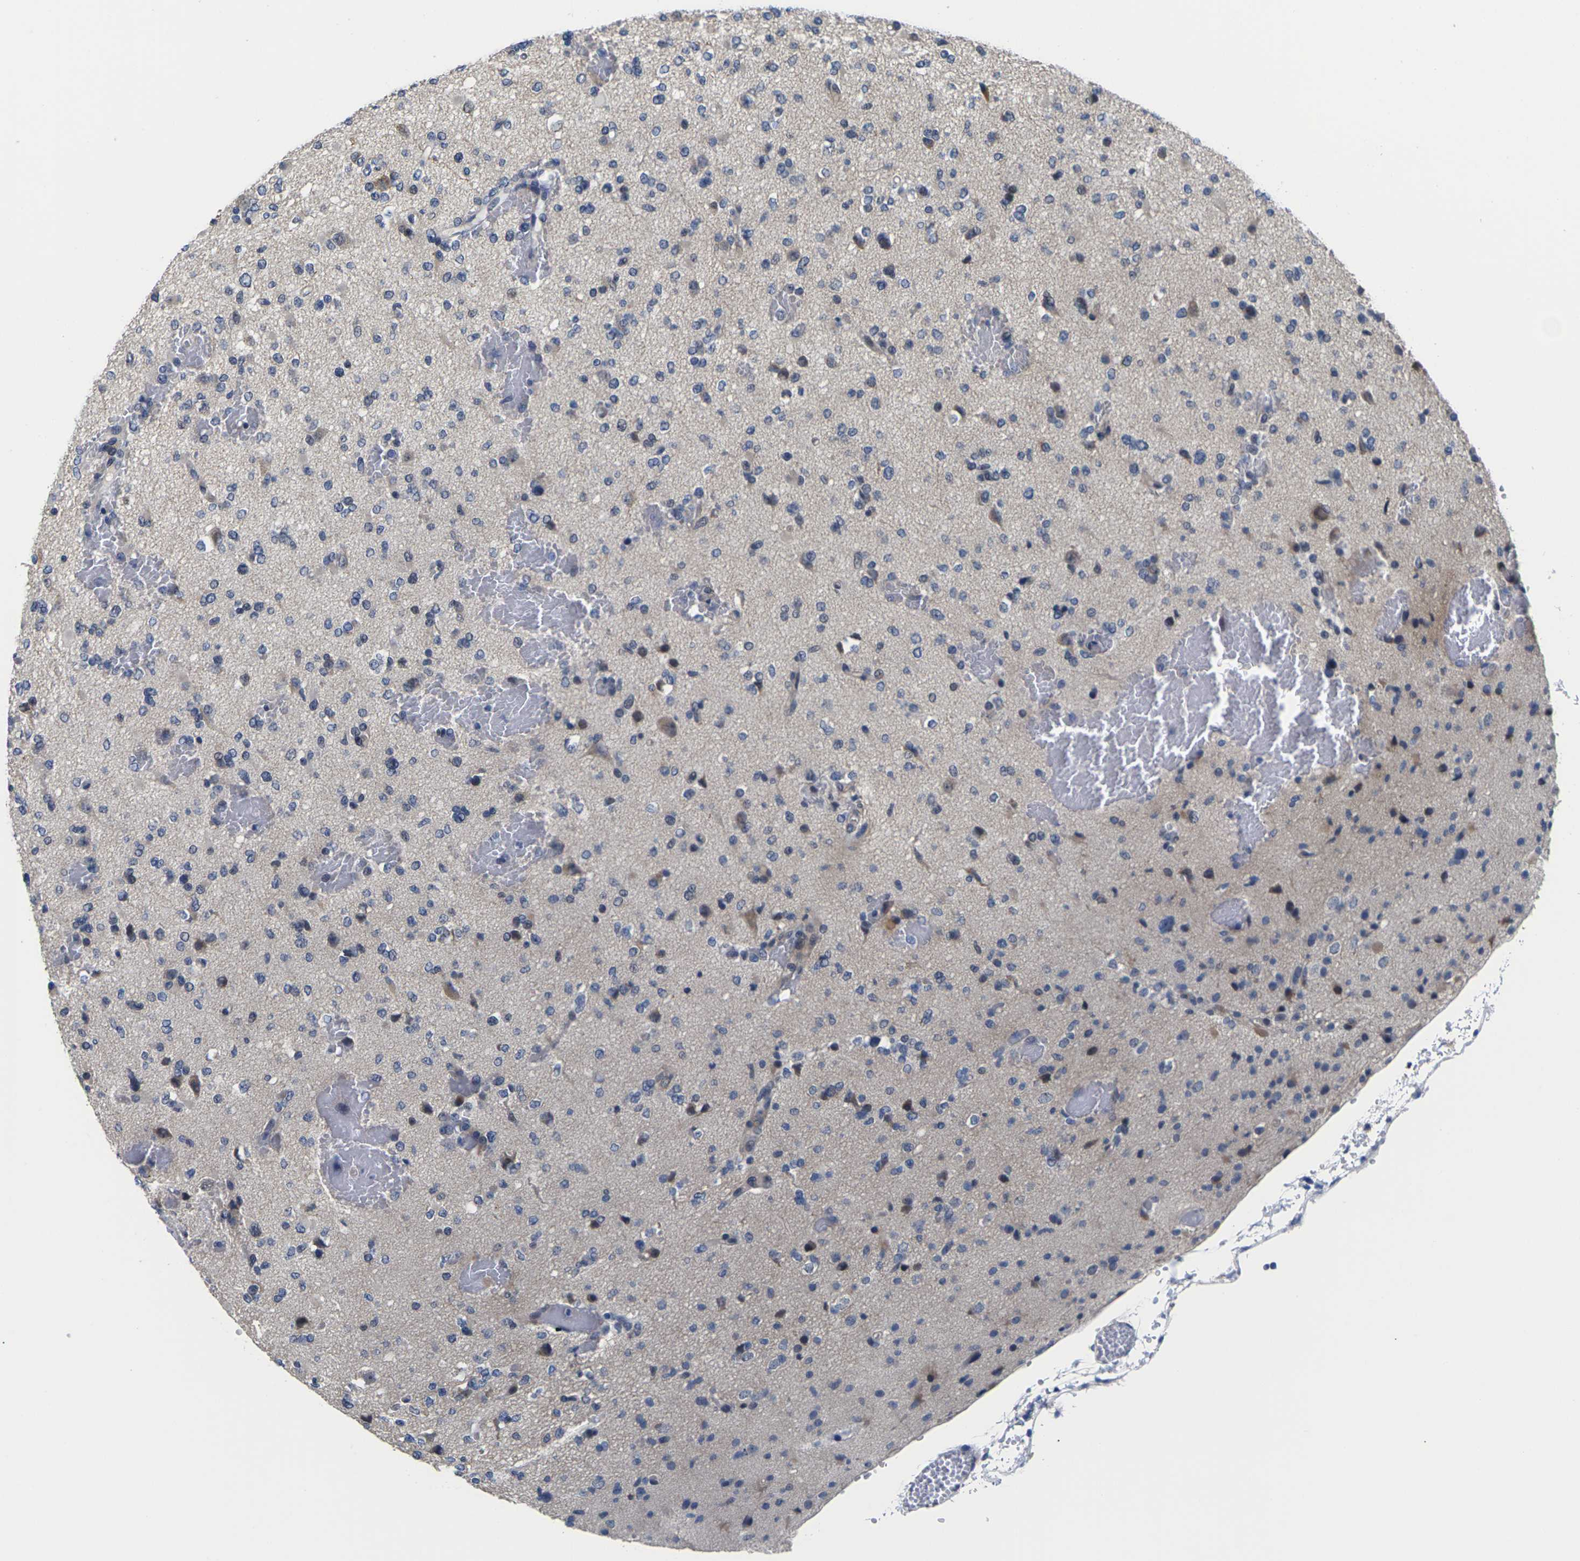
{"staining": {"intensity": "weak", "quantity": "<25%", "location": "cytoplasmic/membranous"}, "tissue": "glioma", "cell_type": "Tumor cells", "image_type": "cancer", "snomed": [{"axis": "morphology", "description": "Glioma, malignant, Low grade"}, {"axis": "topography", "description": "Brain"}], "caption": "The micrograph demonstrates no significant expression in tumor cells of glioma.", "gene": "ST6GAL2", "patient": {"sex": "female", "age": 22}}